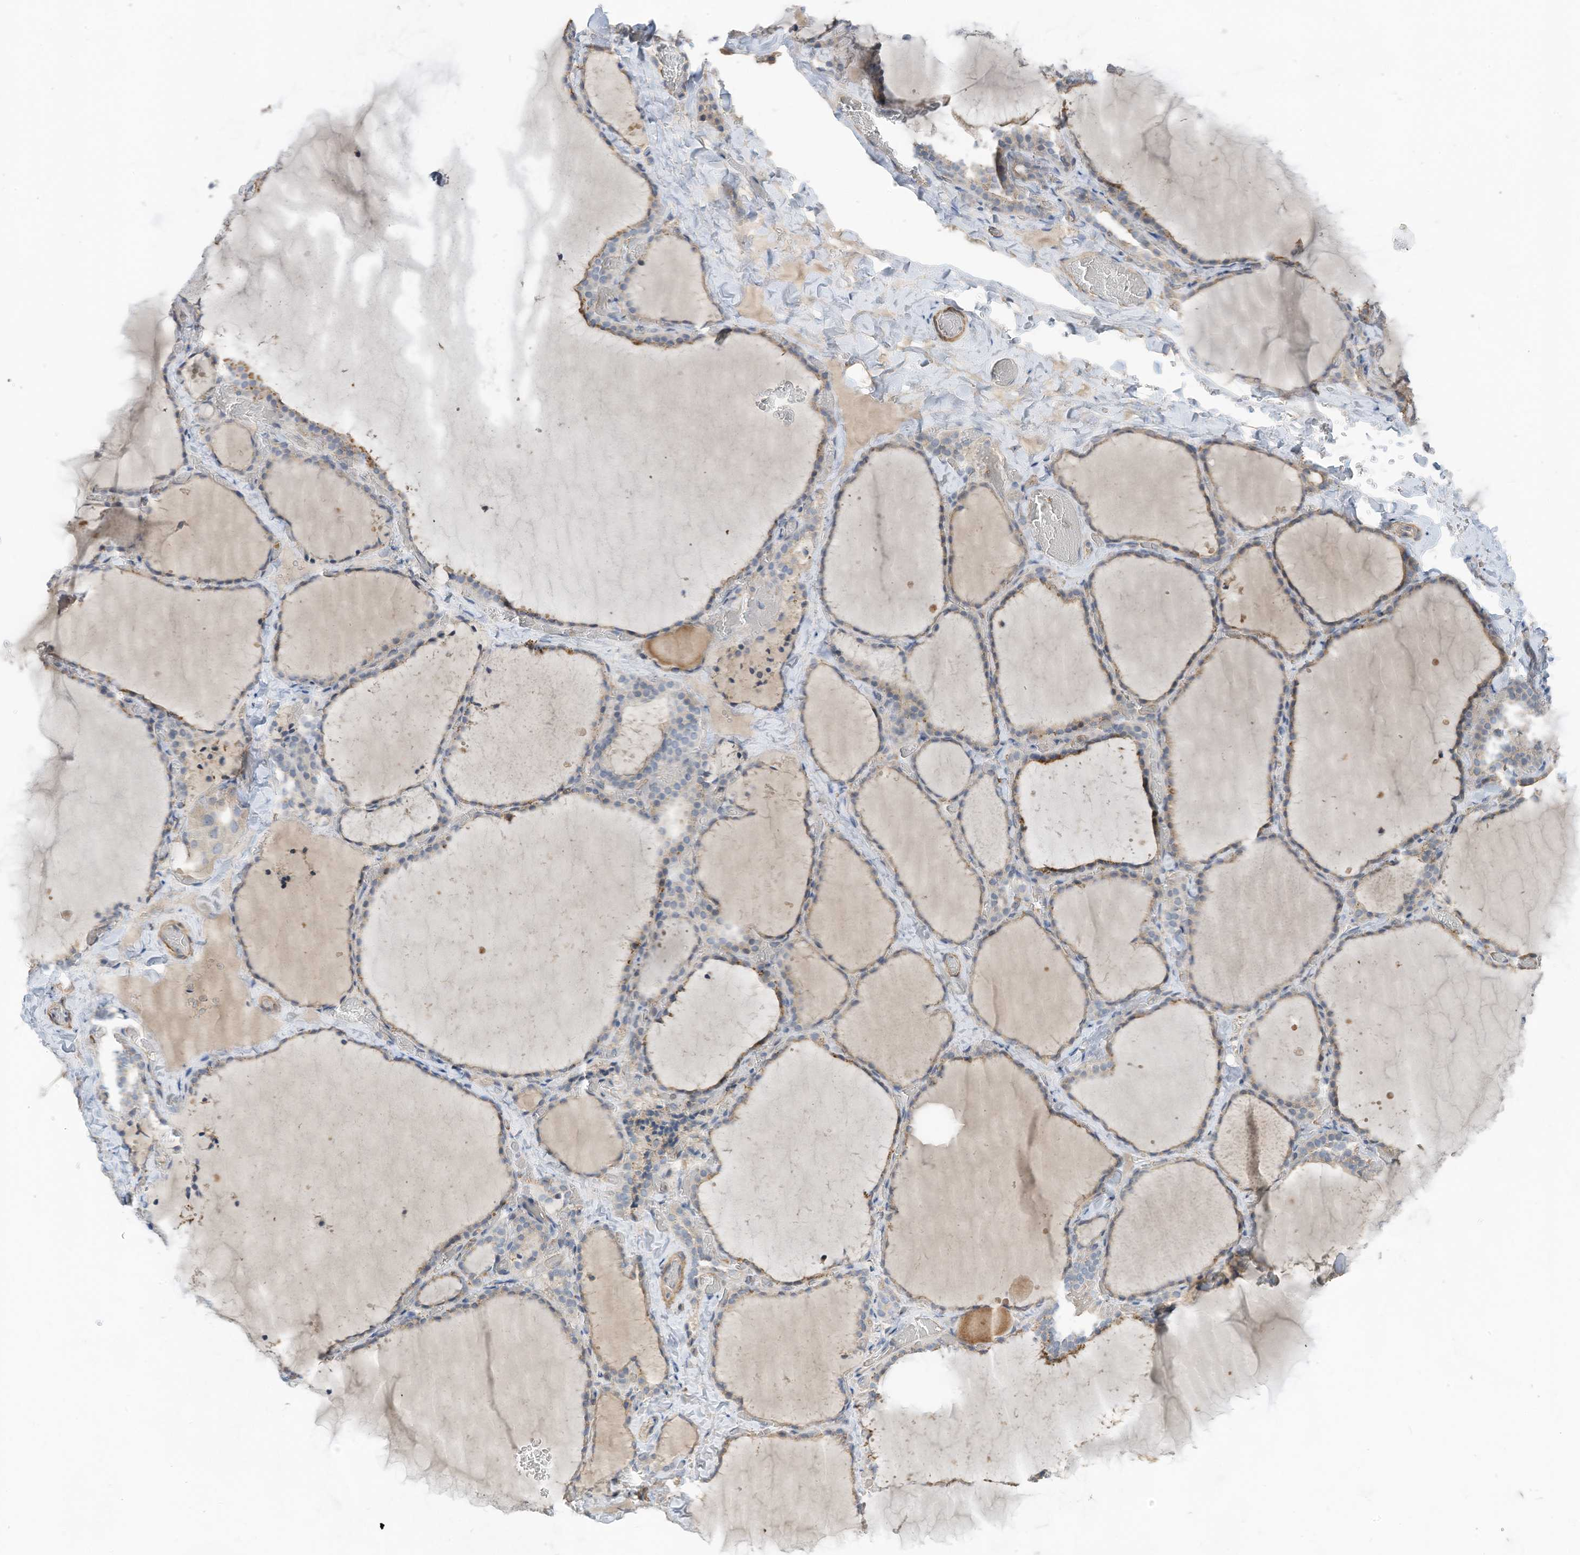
{"staining": {"intensity": "negative", "quantity": "none", "location": "none"}, "tissue": "thyroid gland", "cell_type": "Glandular cells", "image_type": "normal", "snomed": [{"axis": "morphology", "description": "Normal tissue, NOS"}, {"axis": "topography", "description": "Thyroid gland"}], "caption": "Thyroid gland stained for a protein using IHC demonstrates no positivity glandular cells.", "gene": "SLFN14", "patient": {"sex": "female", "age": 22}}